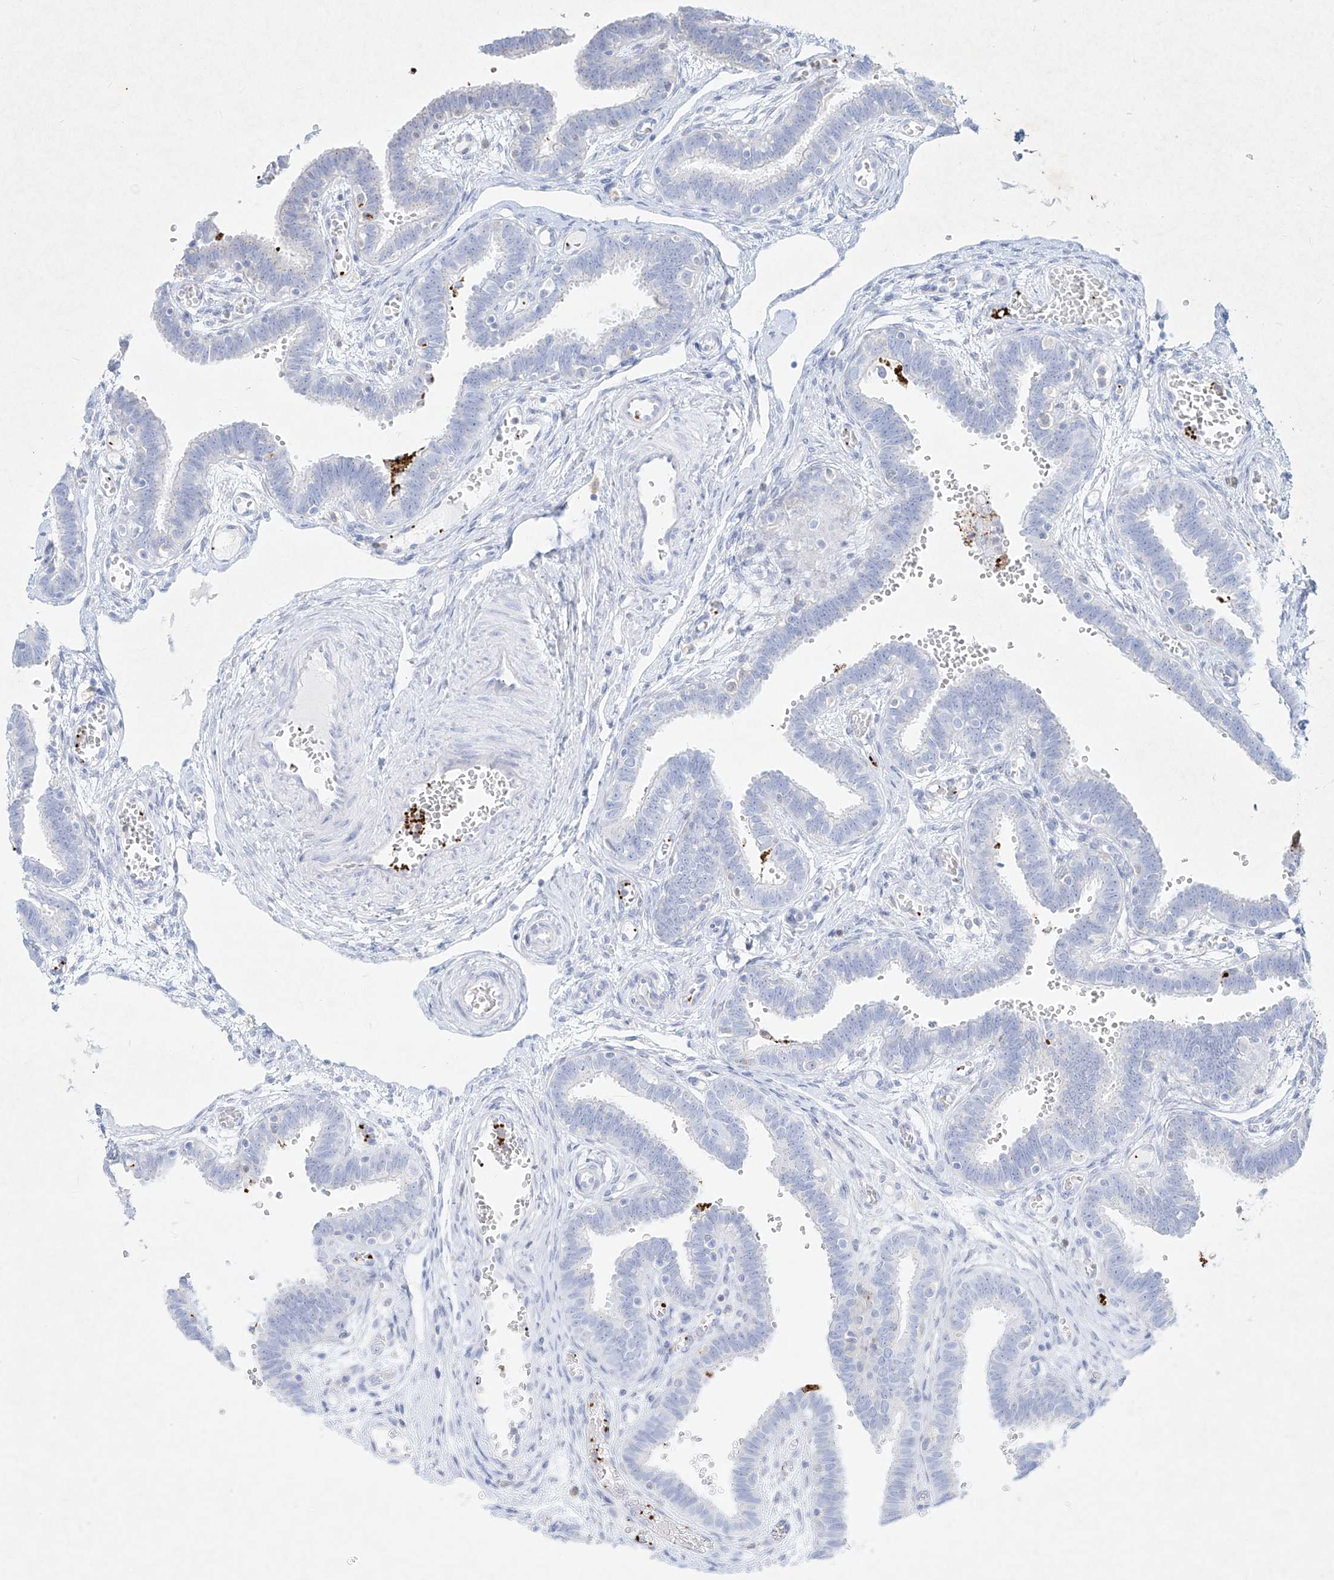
{"staining": {"intensity": "negative", "quantity": "none", "location": "none"}, "tissue": "fallopian tube", "cell_type": "Glandular cells", "image_type": "normal", "snomed": [{"axis": "morphology", "description": "Normal tissue, NOS"}, {"axis": "topography", "description": "Fallopian tube"}, {"axis": "topography", "description": "Placenta"}], "caption": "This is an IHC image of unremarkable fallopian tube. There is no staining in glandular cells.", "gene": "PLEK", "patient": {"sex": "female", "age": 32}}